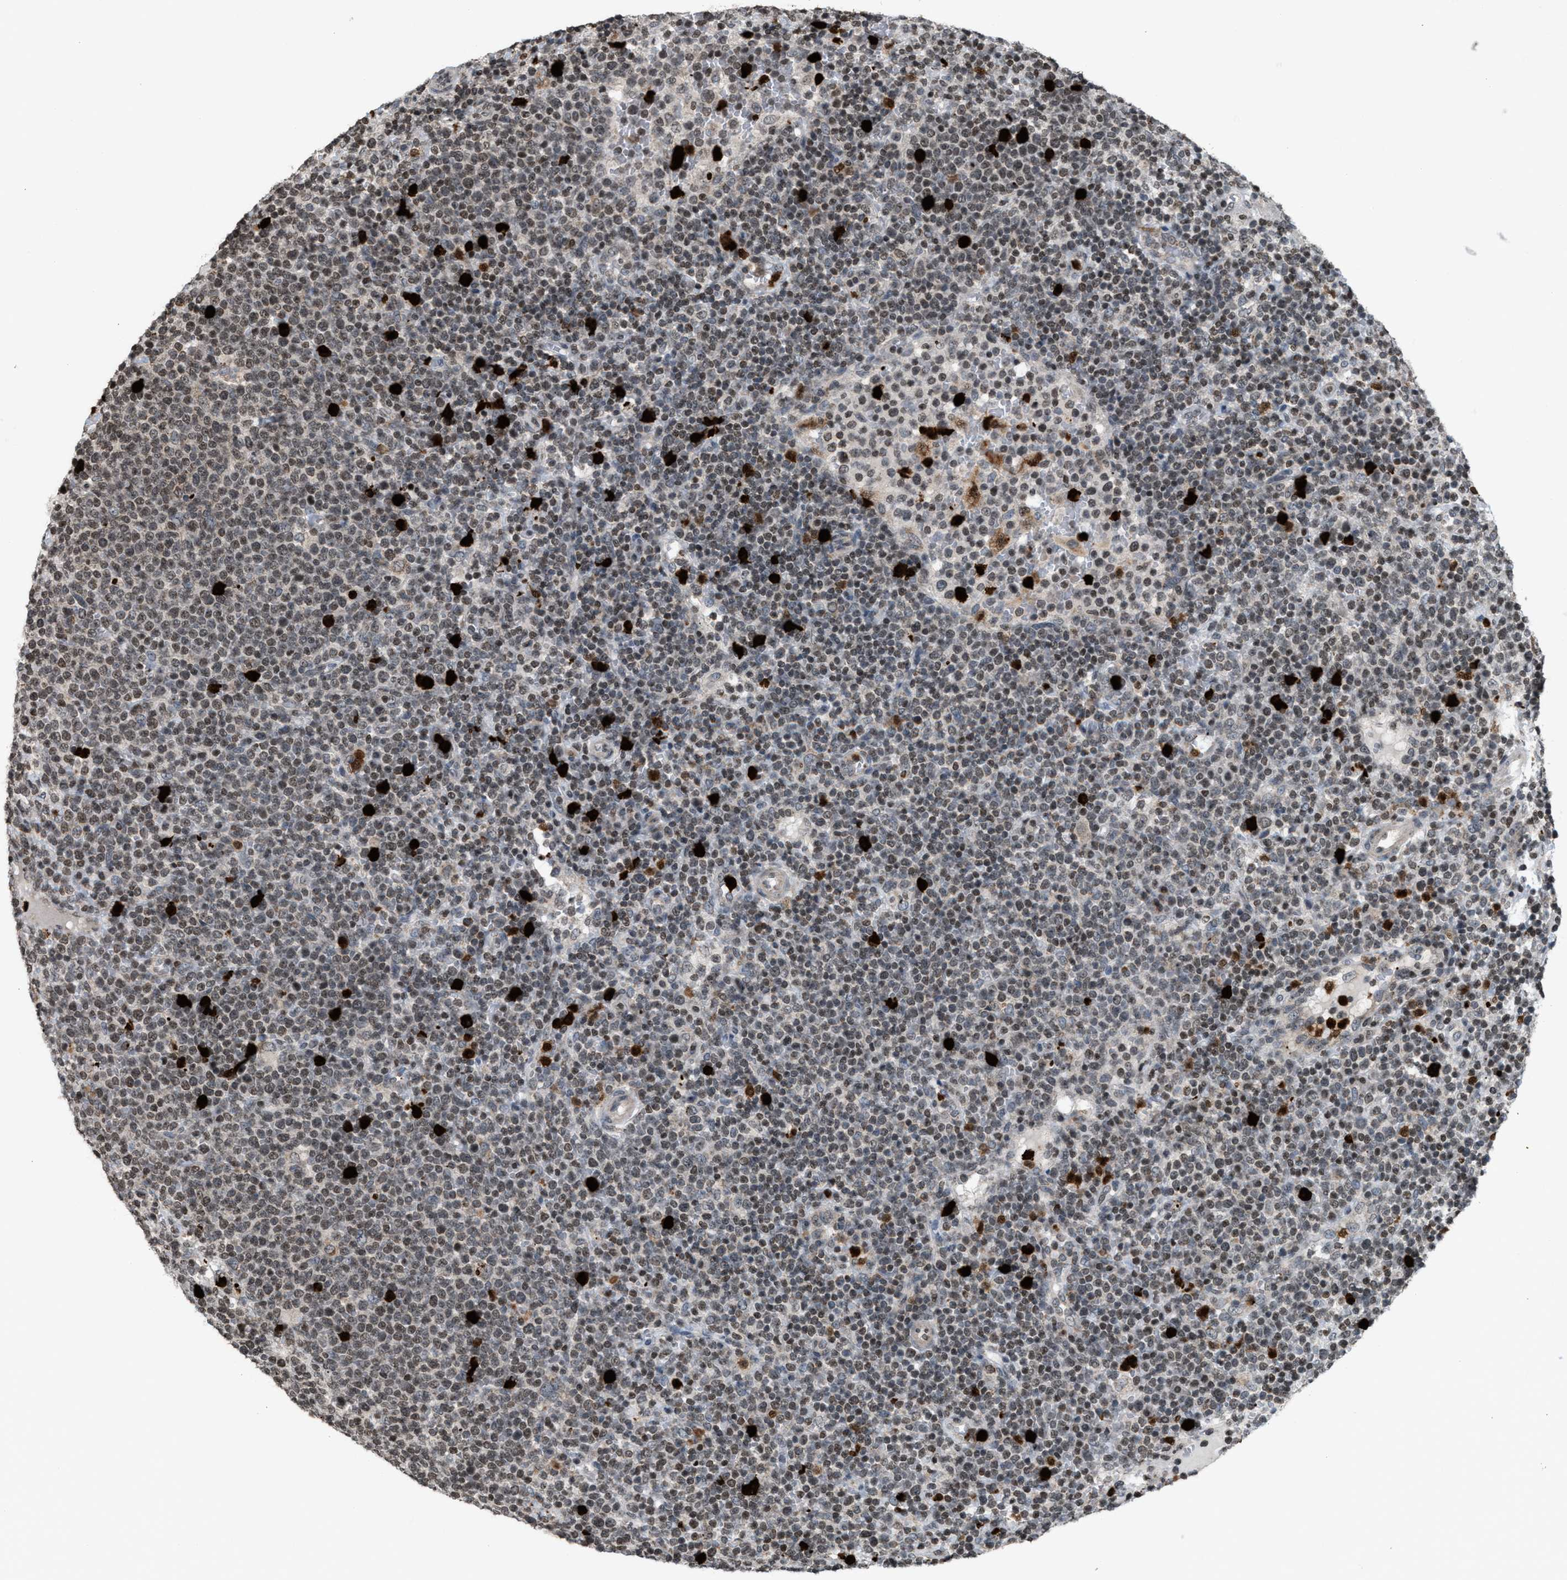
{"staining": {"intensity": "weak", "quantity": ">75%", "location": "nuclear"}, "tissue": "lymphoma", "cell_type": "Tumor cells", "image_type": "cancer", "snomed": [{"axis": "morphology", "description": "Malignant lymphoma, non-Hodgkin's type, High grade"}, {"axis": "topography", "description": "Lymph node"}], "caption": "Protein expression analysis of high-grade malignant lymphoma, non-Hodgkin's type reveals weak nuclear staining in about >75% of tumor cells. The protein is shown in brown color, while the nuclei are stained blue.", "gene": "PRUNE2", "patient": {"sex": "male", "age": 61}}